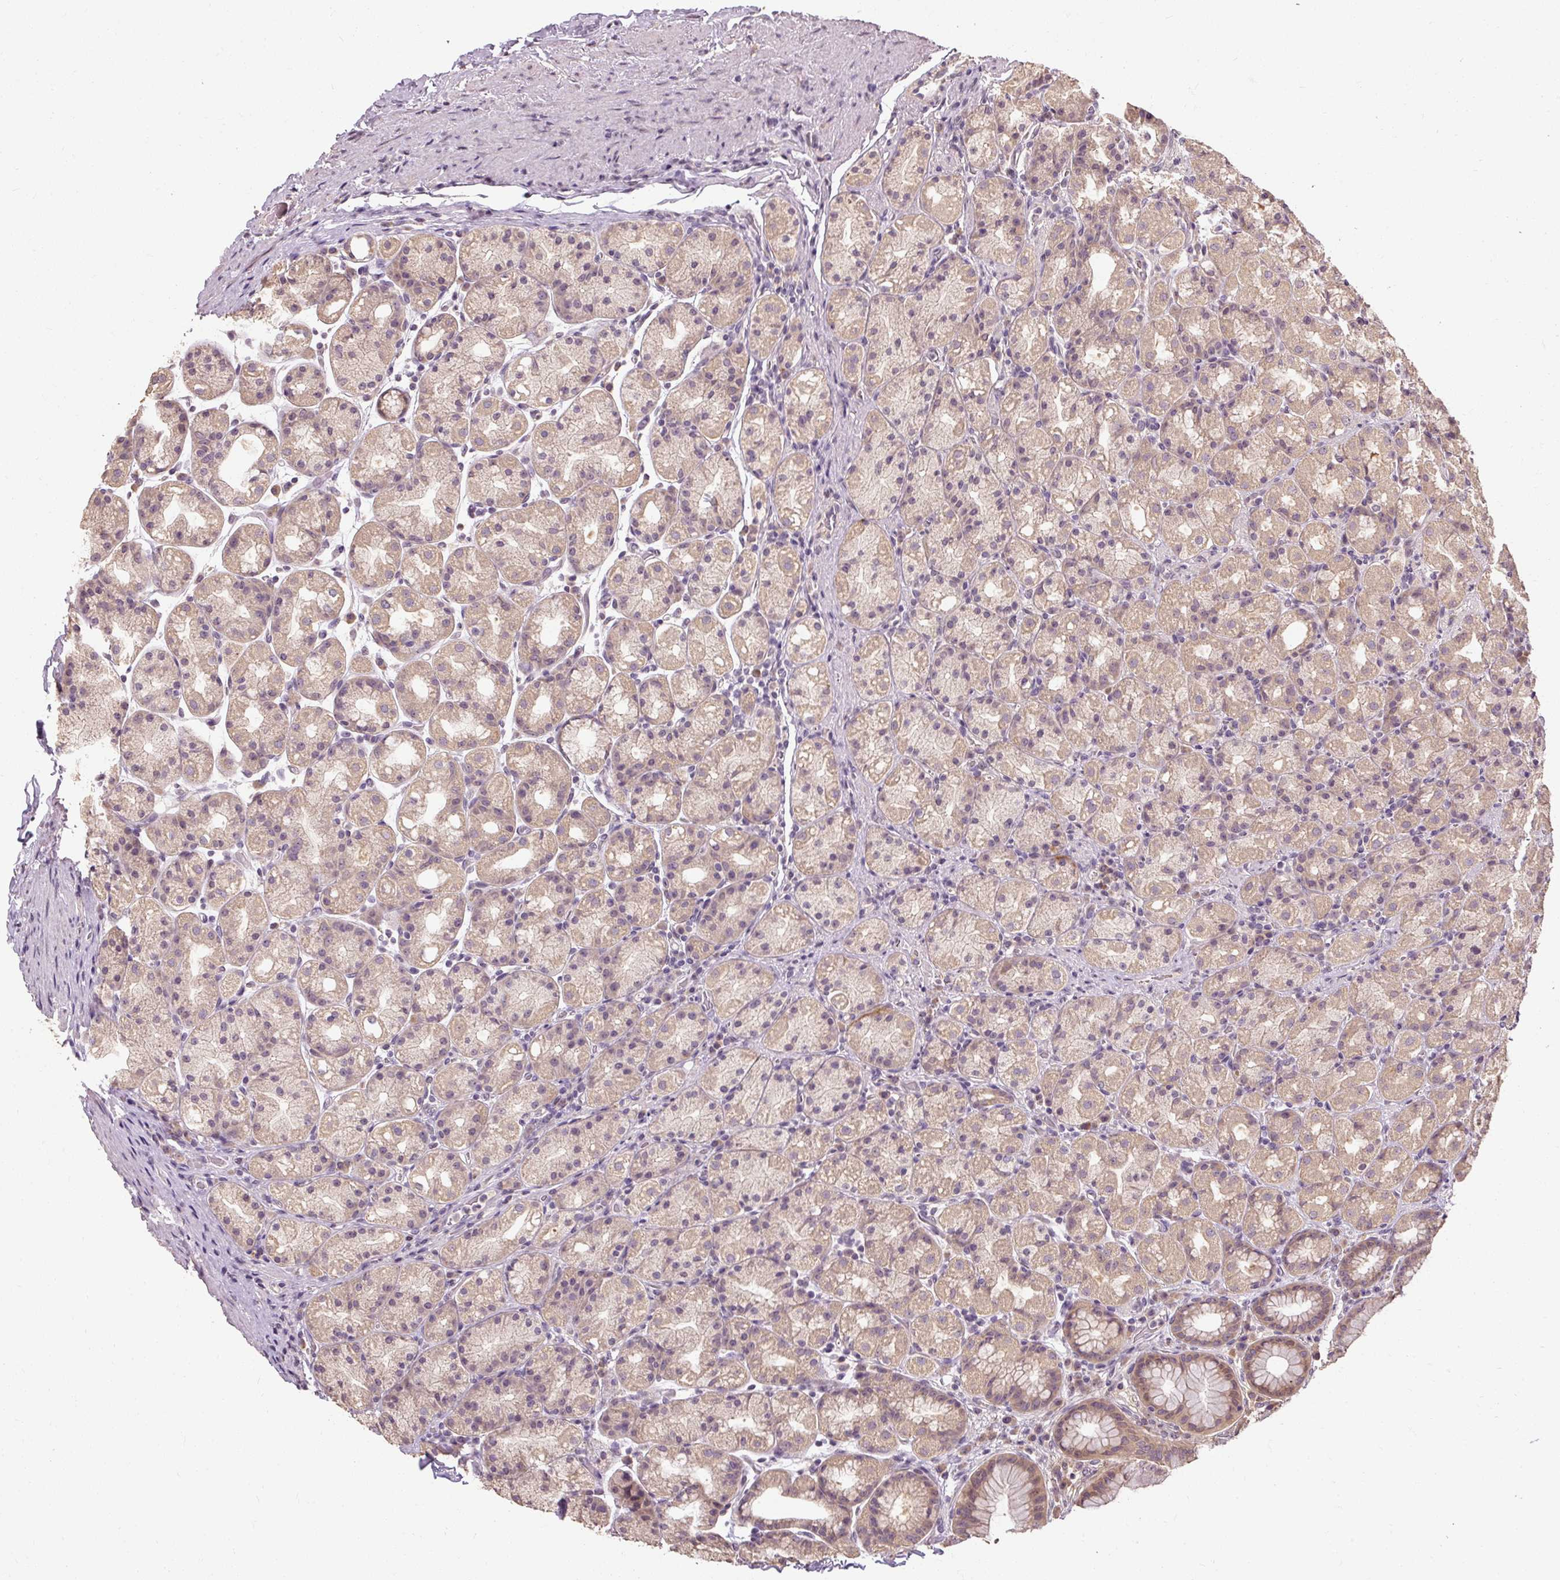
{"staining": {"intensity": "moderate", "quantity": "25%-75%", "location": "cytoplasmic/membranous"}, "tissue": "stomach", "cell_type": "Glandular cells", "image_type": "normal", "snomed": [{"axis": "morphology", "description": "Normal tissue, NOS"}, {"axis": "topography", "description": "Stomach, upper"}, {"axis": "topography", "description": "Stomach"}], "caption": "An image of stomach stained for a protein reveals moderate cytoplasmic/membranous brown staining in glandular cells. The protein of interest is stained brown, and the nuclei are stained in blue (DAB IHC with brightfield microscopy, high magnification).", "gene": "CFAP65", "patient": {"sex": "male", "age": 68}}